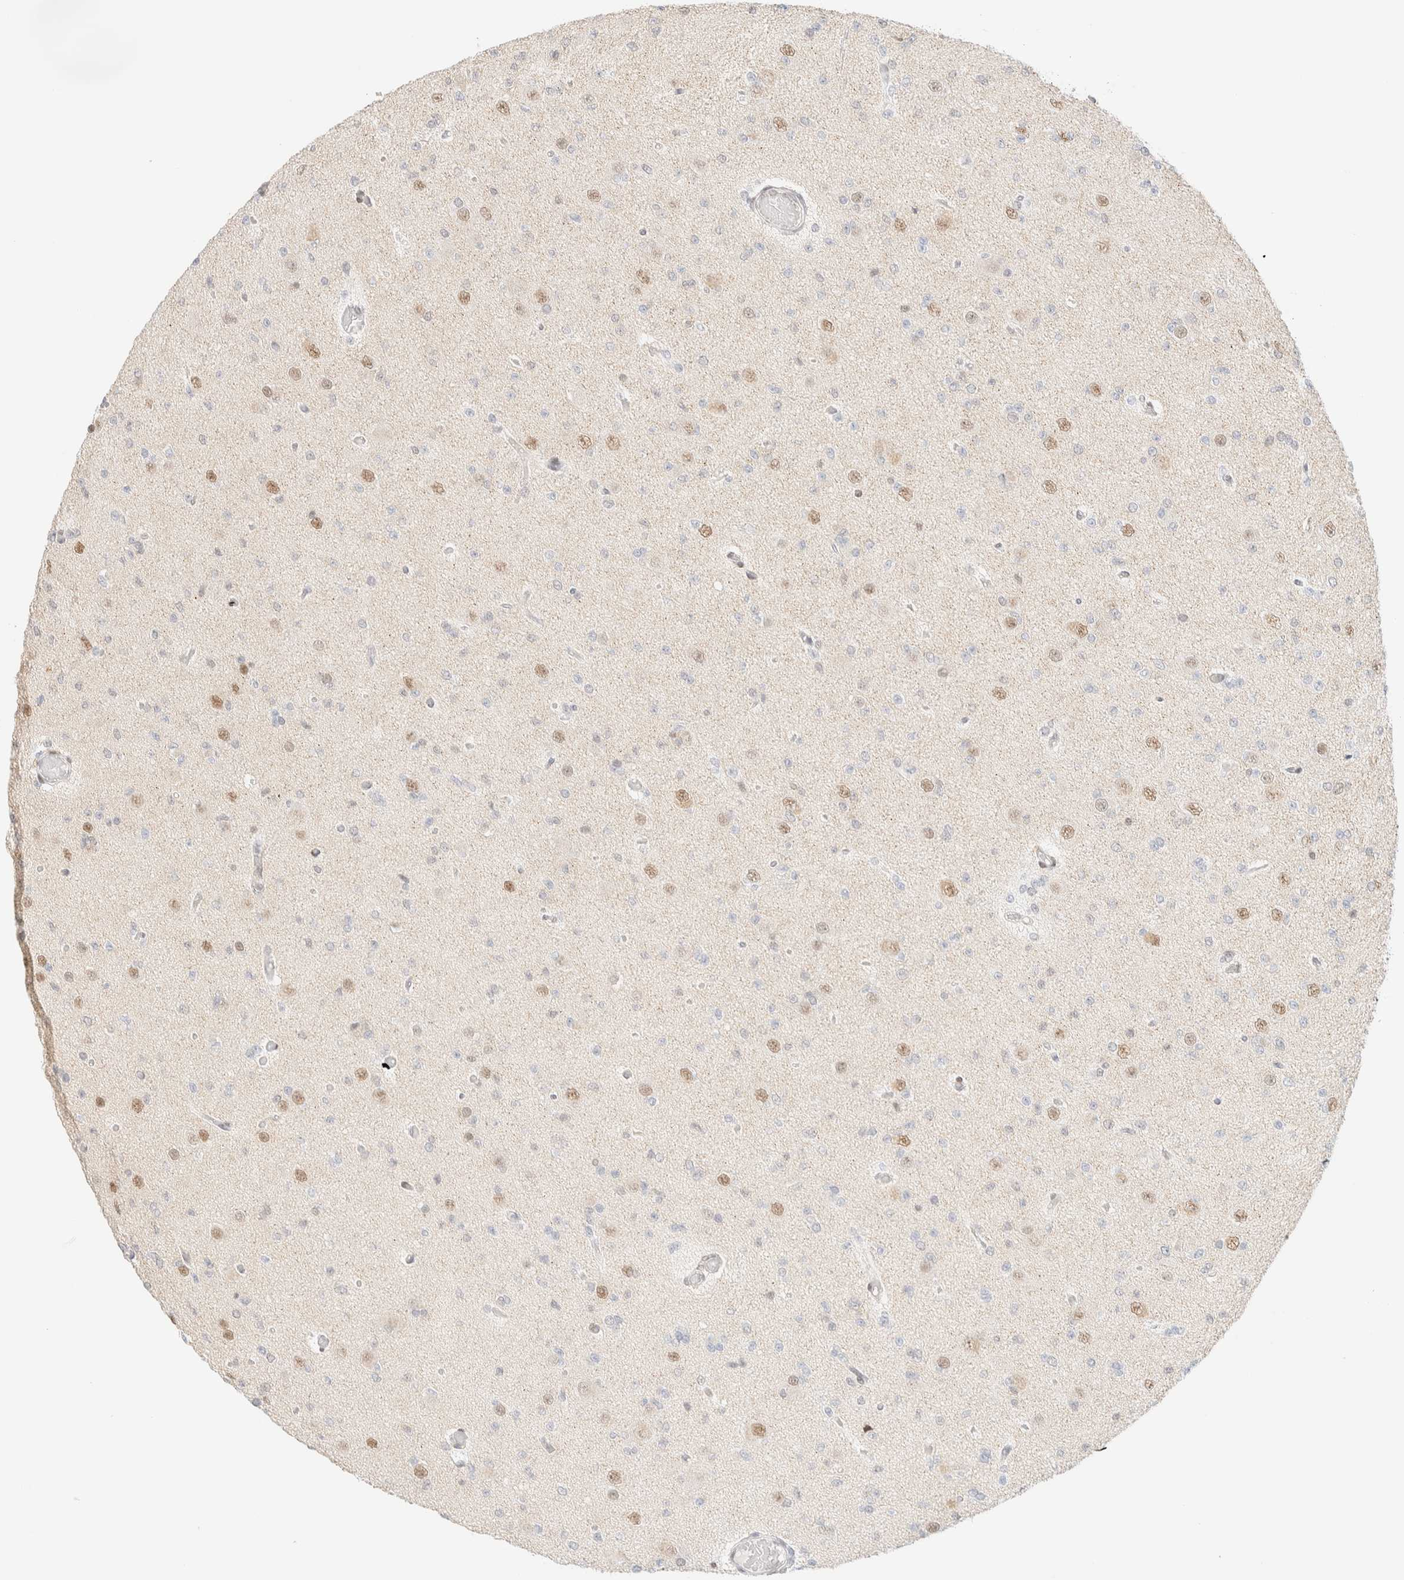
{"staining": {"intensity": "weak", "quantity": "25%-75%", "location": "nuclear"}, "tissue": "glioma", "cell_type": "Tumor cells", "image_type": "cancer", "snomed": [{"axis": "morphology", "description": "Glioma, malignant, Low grade"}, {"axis": "topography", "description": "Brain"}], "caption": "IHC photomicrograph of neoplastic tissue: human glioma stained using immunohistochemistry shows low levels of weak protein expression localized specifically in the nuclear of tumor cells, appearing as a nuclear brown color.", "gene": "PYGO2", "patient": {"sex": "female", "age": 22}}